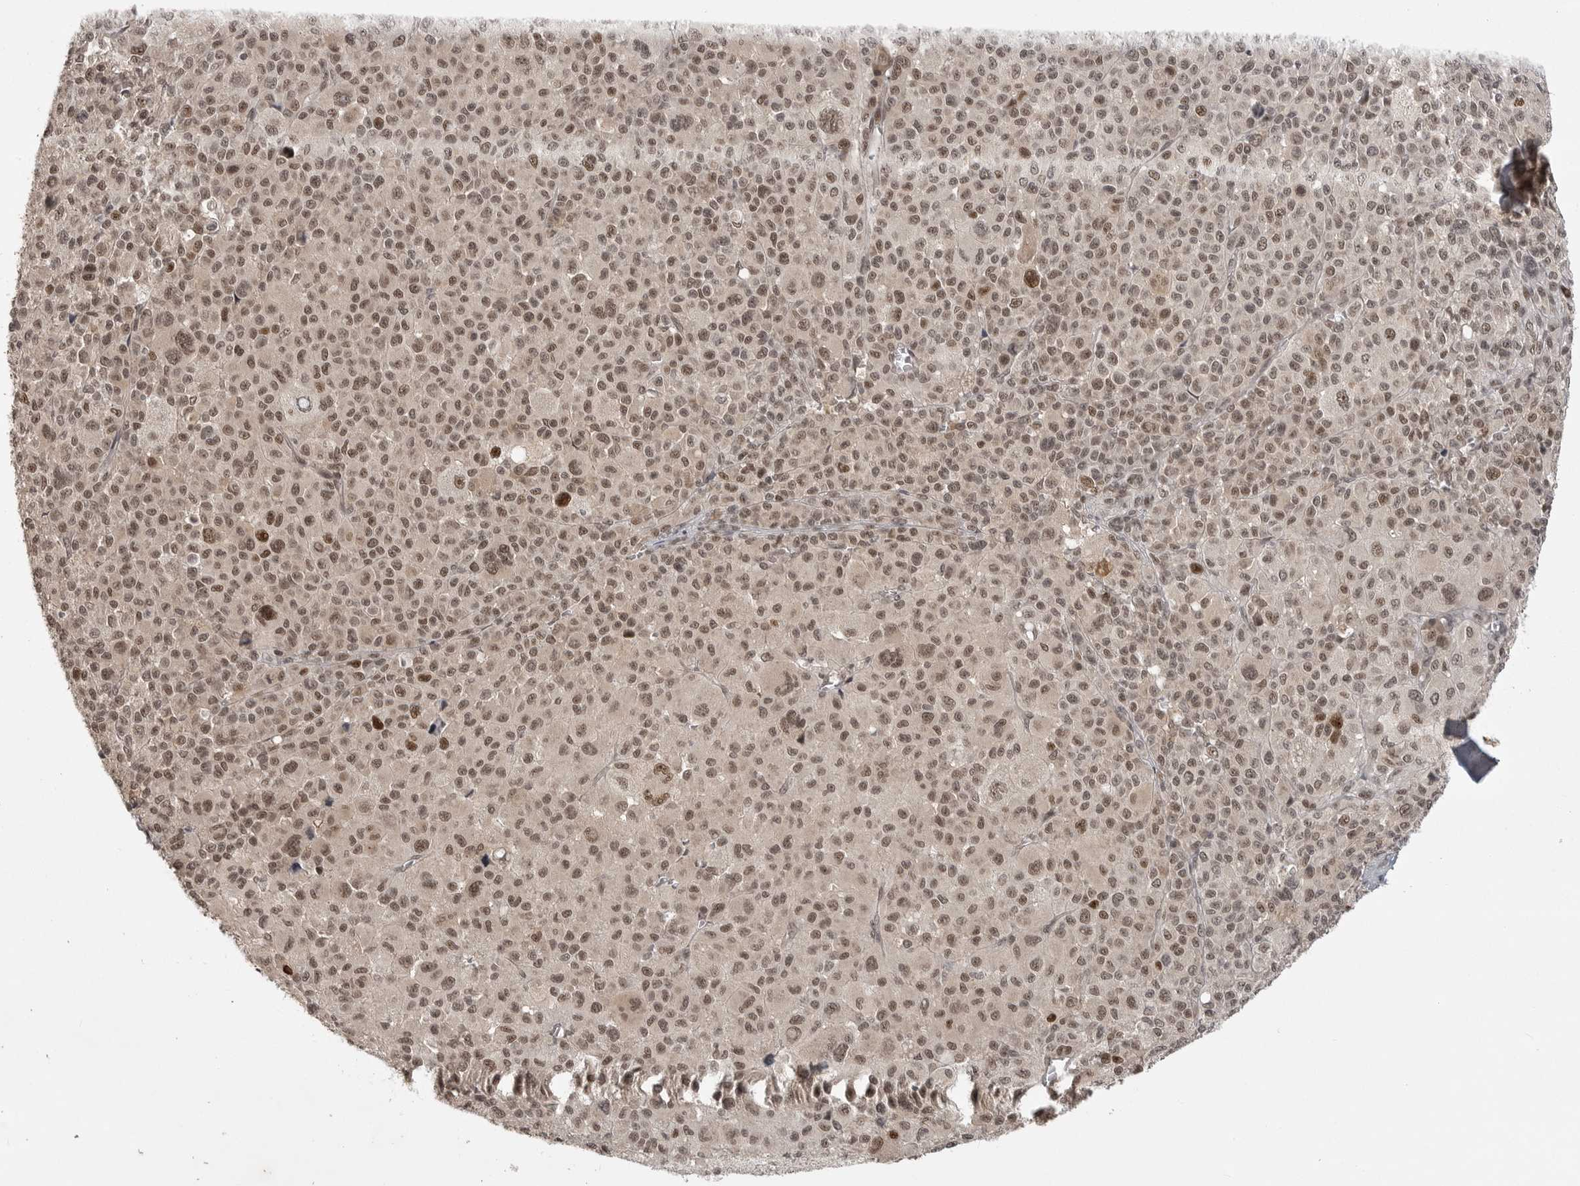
{"staining": {"intensity": "moderate", "quantity": ">75%", "location": "nuclear"}, "tissue": "melanoma", "cell_type": "Tumor cells", "image_type": "cancer", "snomed": [{"axis": "morphology", "description": "Malignant melanoma, Metastatic site"}, {"axis": "topography", "description": "Skin"}], "caption": "Moderate nuclear expression is appreciated in approximately >75% of tumor cells in melanoma.", "gene": "PEG3", "patient": {"sex": "female", "age": 74}}